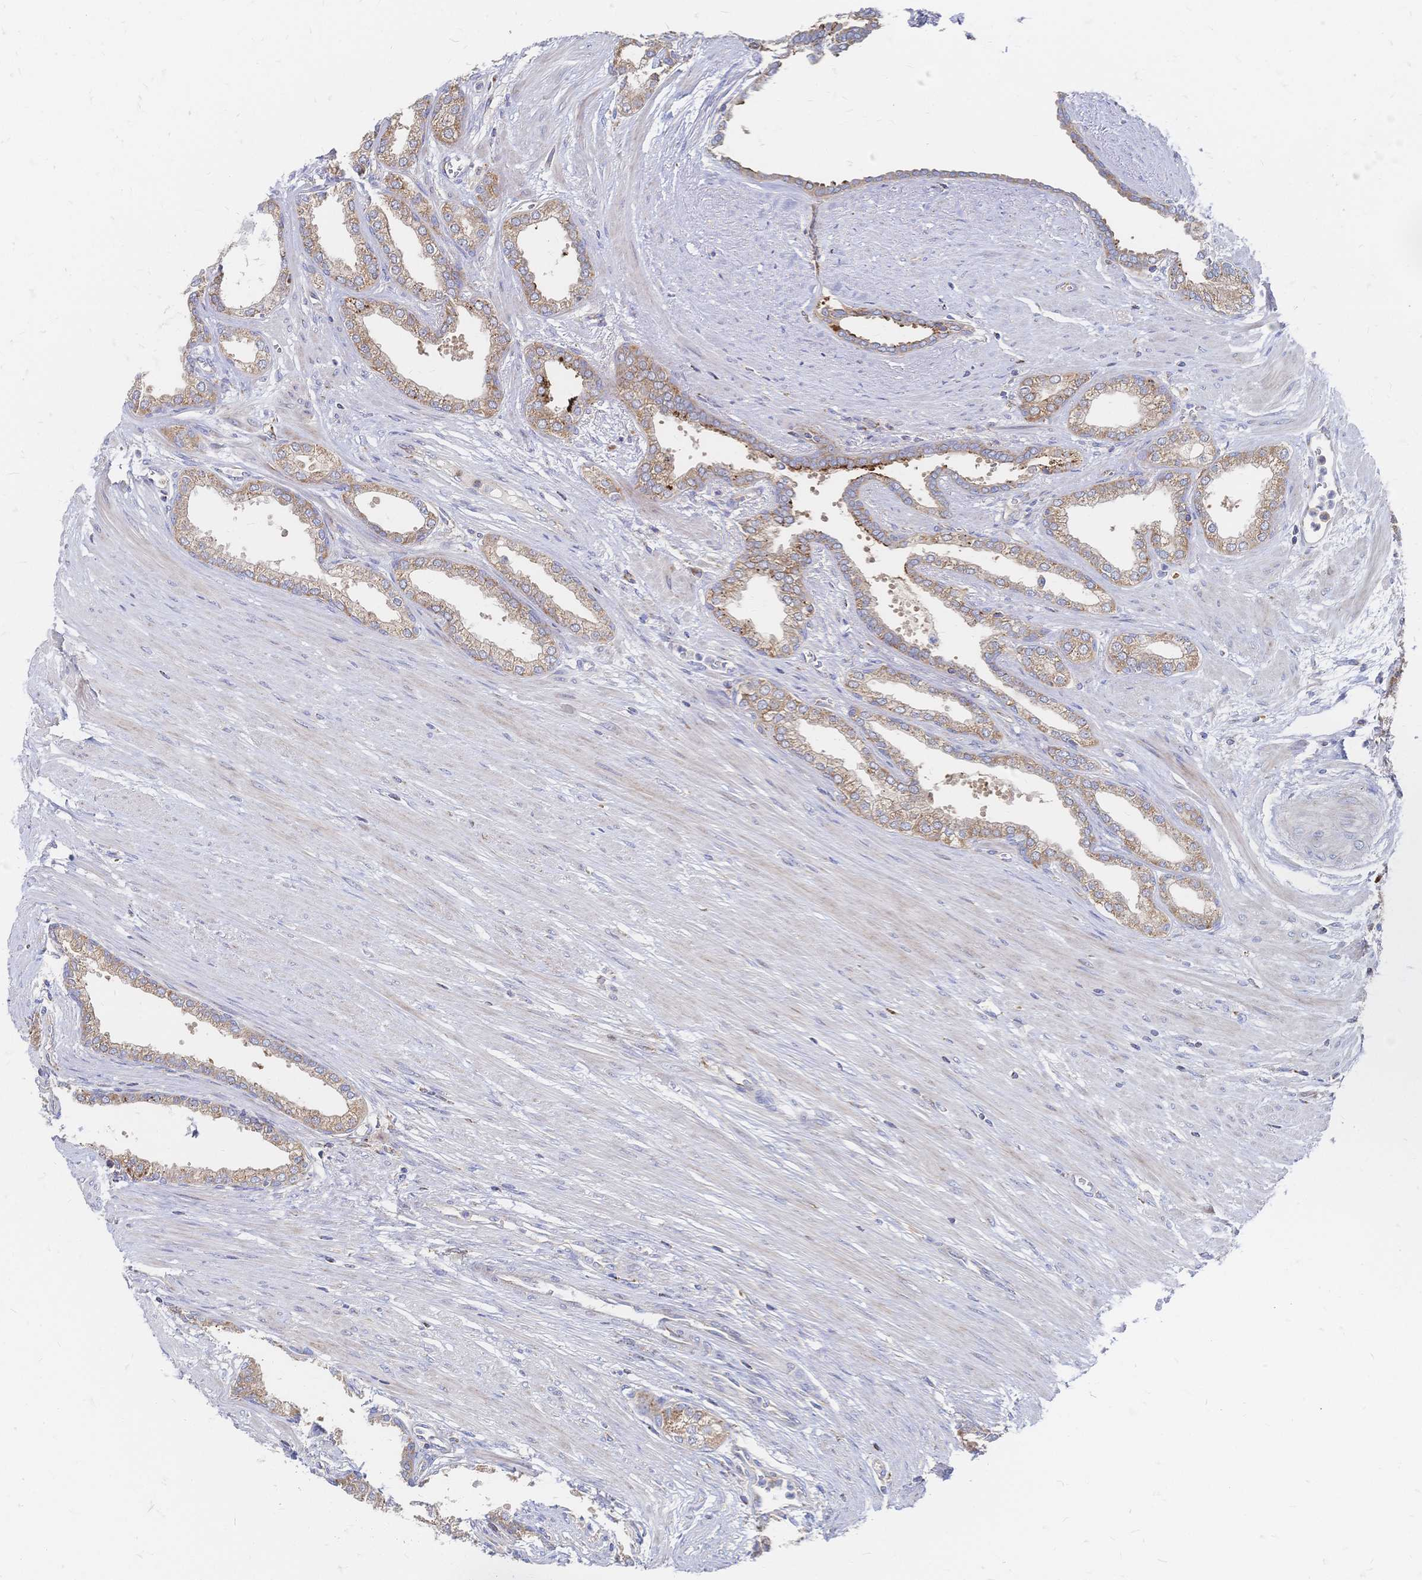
{"staining": {"intensity": "moderate", "quantity": ">75%", "location": "cytoplasmic/membranous"}, "tissue": "prostate cancer", "cell_type": "Tumor cells", "image_type": "cancer", "snomed": [{"axis": "morphology", "description": "Adenocarcinoma, High grade"}, {"axis": "topography", "description": "Prostate"}], "caption": "Prostate cancer (high-grade adenocarcinoma) tissue reveals moderate cytoplasmic/membranous positivity in about >75% of tumor cells", "gene": "SORBS1", "patient": {"sex": "male", "age": 60}}